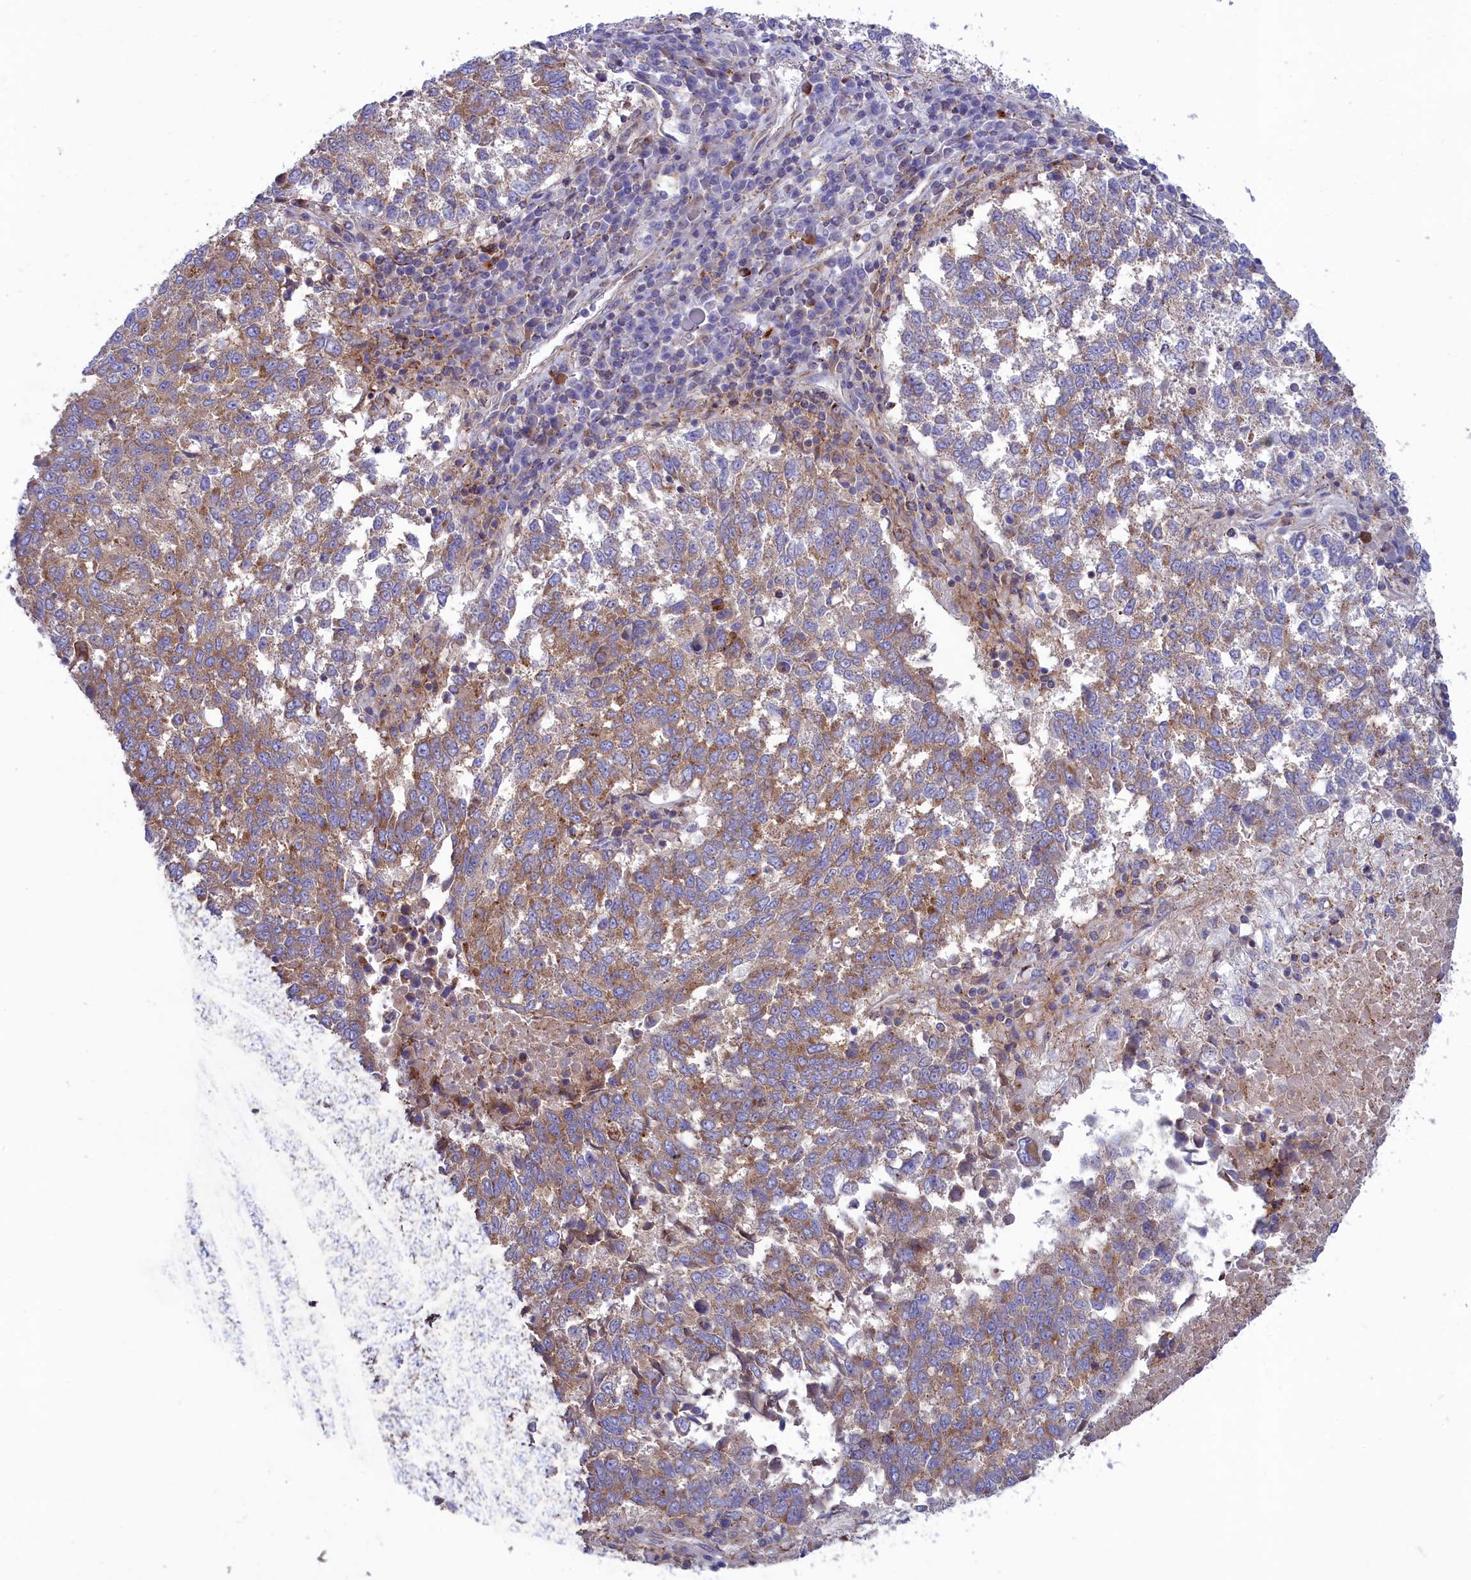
{"staining": {"intensity": "moderate", "quantity": ">75%", "location": "cytoplasmic/membranous"}, "tissue": "lung cancer", "cell_type": "Tumor cells", "image_type": "cancer", "snomed": [{"axis": "morphology", "description": "Squamous cell carcinoma, NOS"}, {"axis": "topography", "description": "Lung"}], "caption": "Protein staining of lung squamous cell carcinoma tissue demonstrates moderate cytoplasmic/membranous staining in approximately >75% of tumor cells.", "gene": "SCAMP4", "patient": {"sex": "male", "age": 73}}